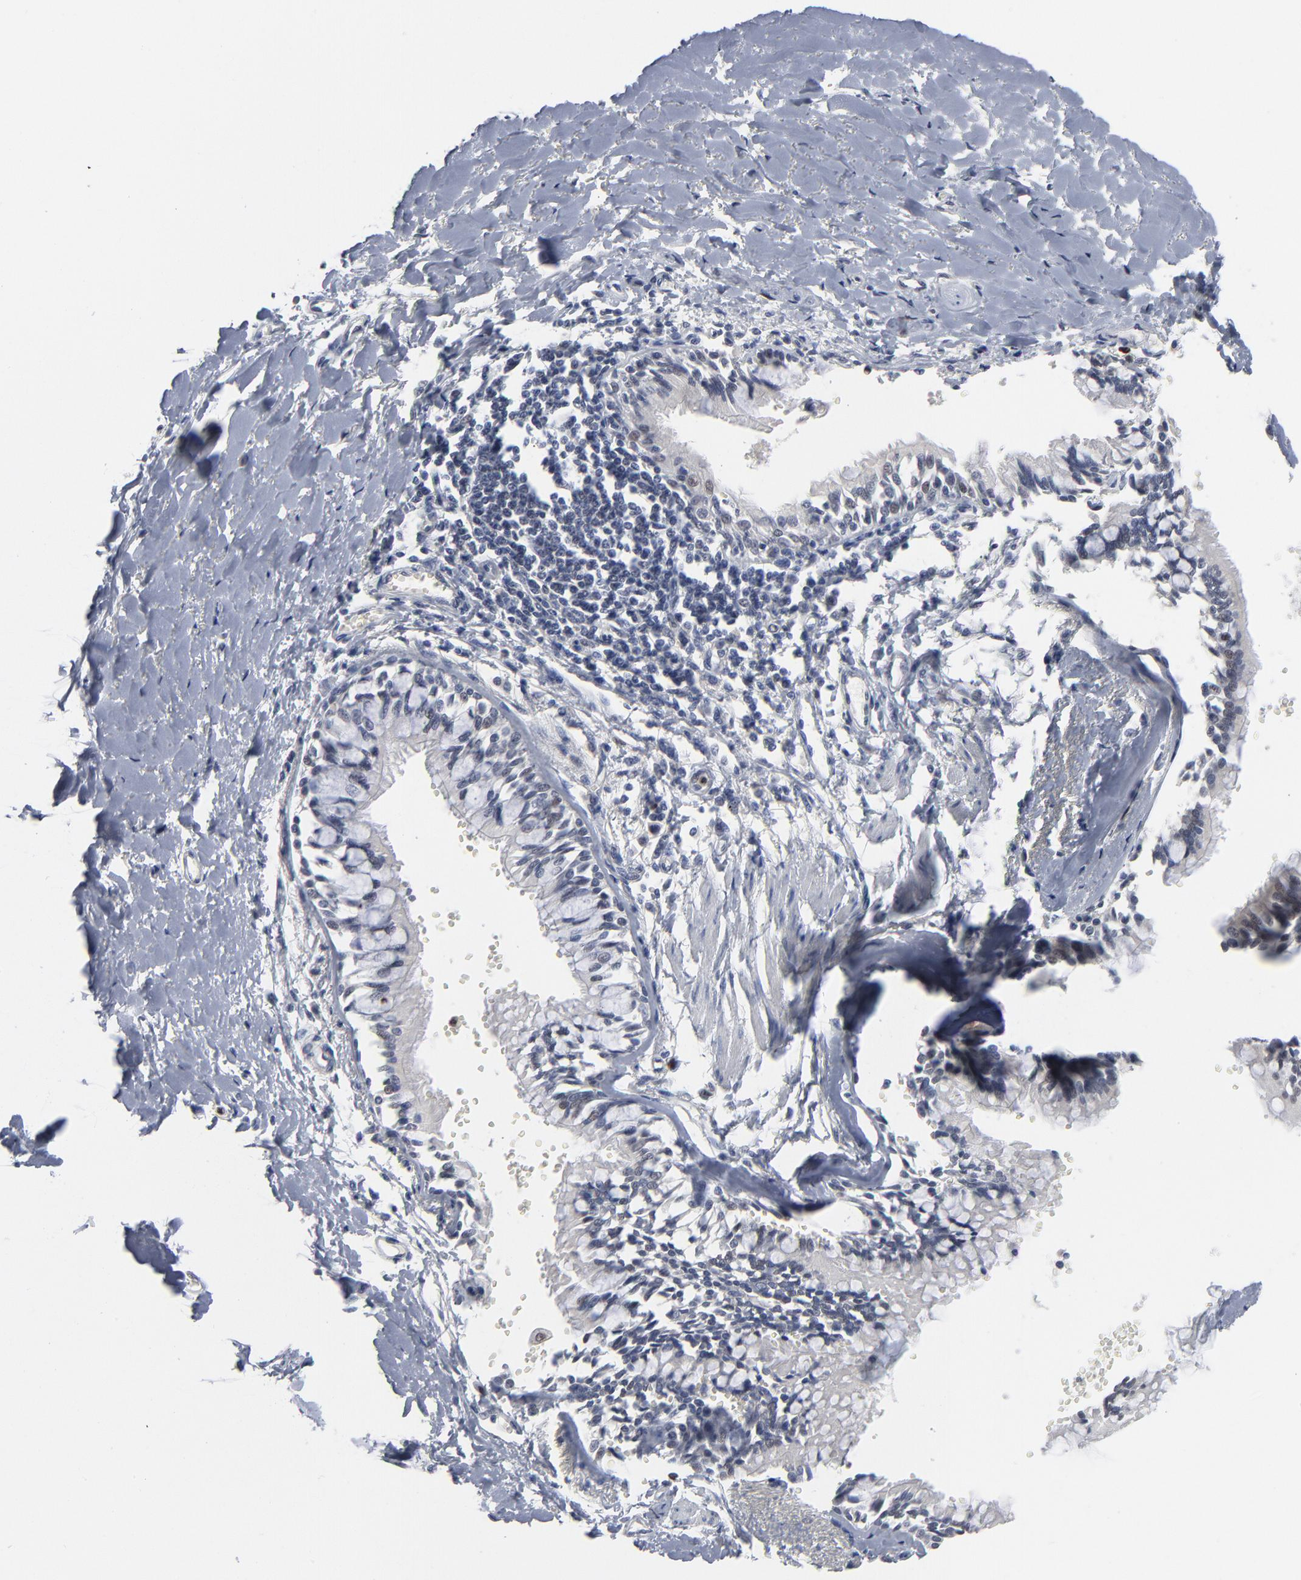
{"staining": {"intensity": "weak", "quantity": "<25%", "location": "cytoplasmic/membranous"}, "tissue": "bronchus", "cell_type": "Respiratory epithelial cells", "image_type": "normal", "snomed": [{"axis": "morphology", "description": "Normal tissue, NOS"}, {"axis": "topography", "description": "Bronchus"}, {"axis": "topography", "description": "Lung"}], "caption": "Respiratory epithelial cells are negative for protein expression in unremarkable human bronchus. Brightfield microscopy of IHC stained with DAB (brown) and hematoxylin (blue), captured at high magnification.", "gene": "FOXN2", "patient": {"sex": "female", "age": 56}}